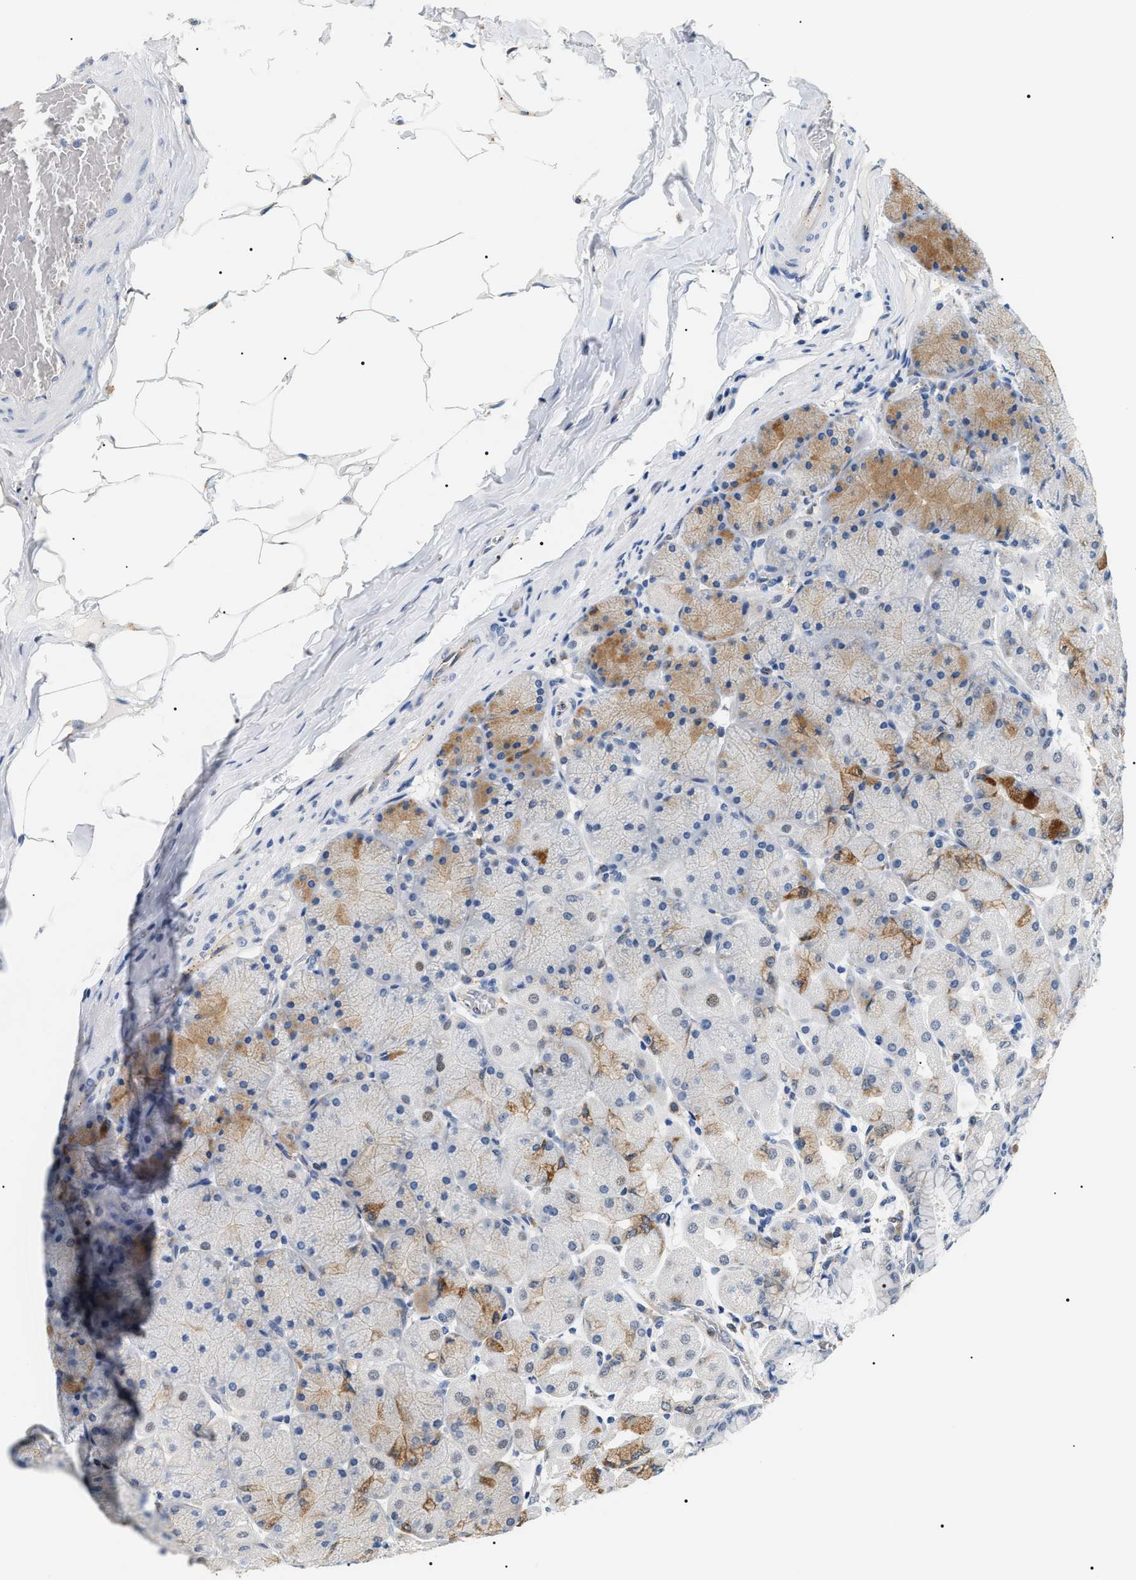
{"staining": {"intensity": "moderate", "quantity": "<25%", "location": "cytoplasmic/membranous"}, "tissue": "stomach", "cell_type": "Glandular cells", "image_type": "normal", "snomed": [{"axis": "morphology", "description": "Normal tissue, NOS"}, {"axis": "topography", "description": "Stomach, upper"}], "caption": "A histopathology image of human stomach stained for a protein exhibits moderate cytoplasmic/membranous brown staining in glandular cells.", "gene": "HSD17B11", "patient": {"sex": "female", "age": 56}}